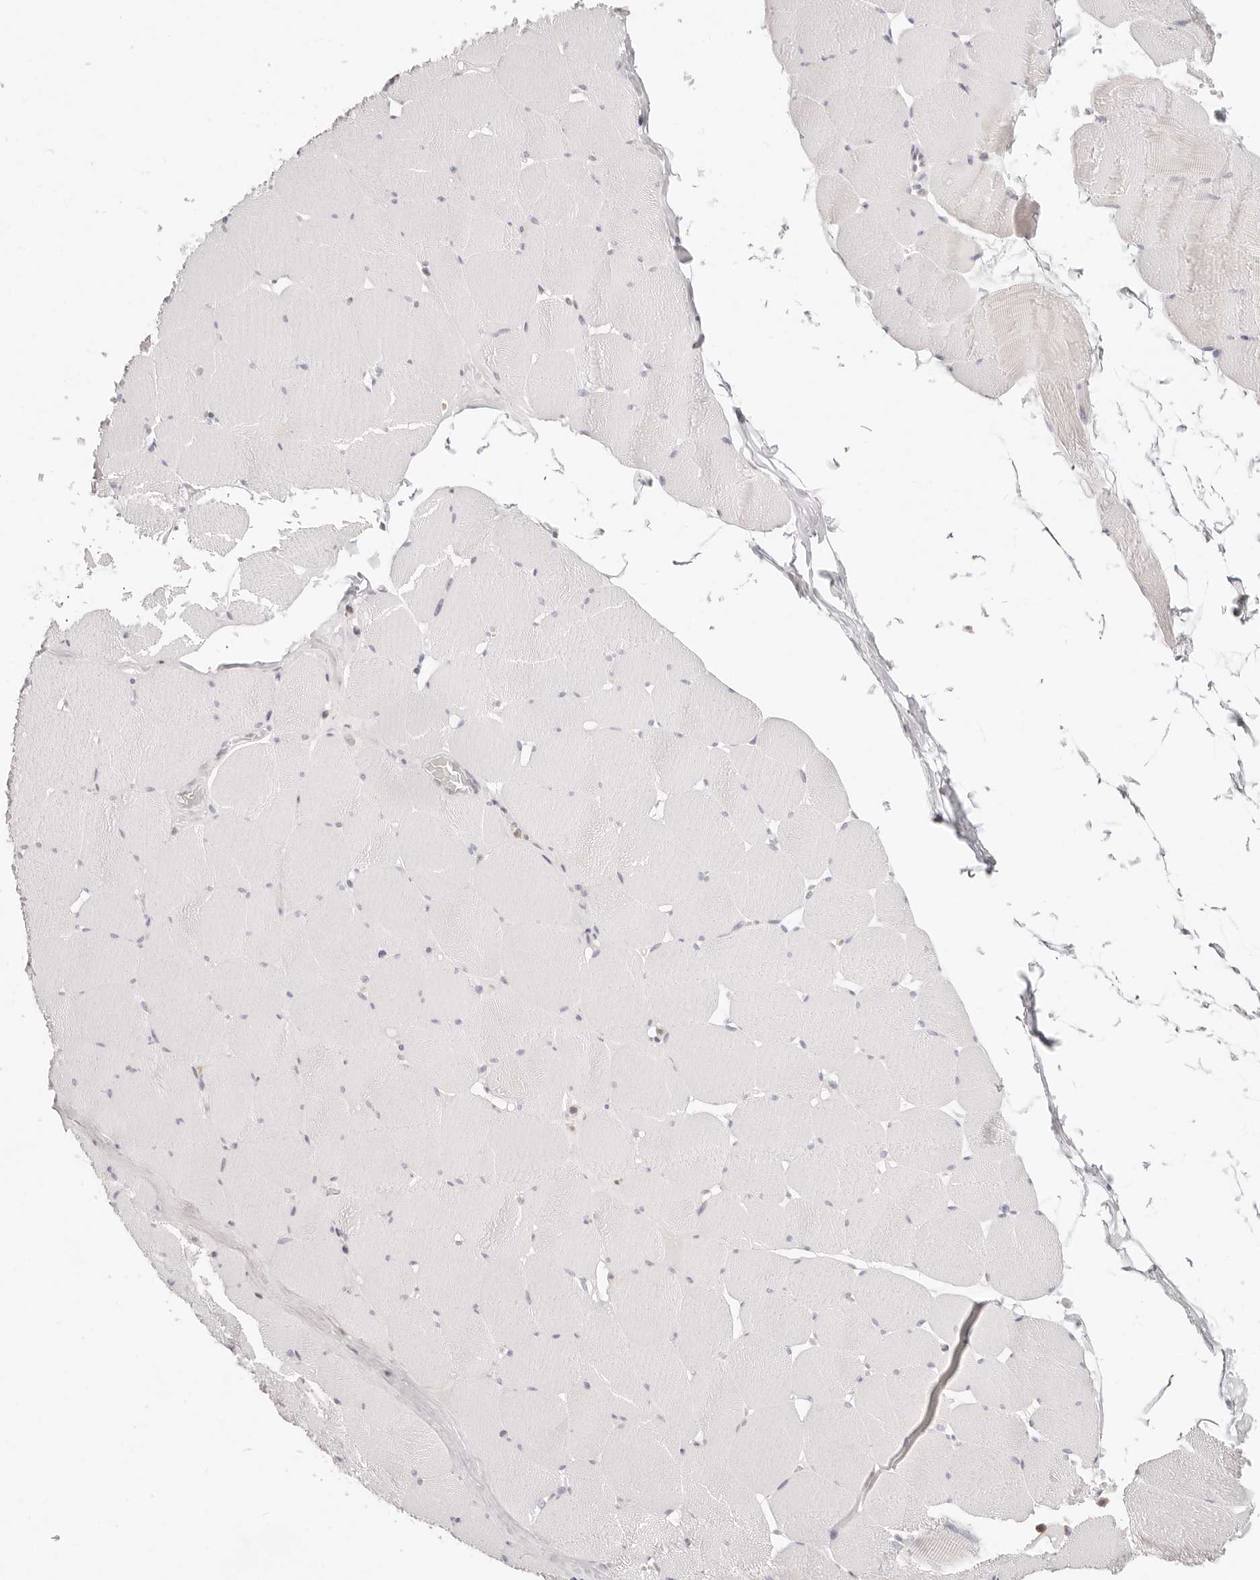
{"staining": {"intensity": "negative", "quantity": "none", "location": "none"}, "tissue": "skeletal muscle", "cell_type": "Myocytes", "image_type": "normal", "snomed": [{"axis": "morphology", "description": "Normal tissue, NOS"}, {"axis": "topography", "description": "Skeletal muscle"}], "caption": "DAB (3,3'-diaminobenzidine) immunohistochemical staining of unremarkable human skeletal muscle reveals no significant positivity in myocytes. (DAB immunohistochemistry with hematoxylin counter stain).", "gene": "ASCL1", "patient": {"sex": "male", "age": 62}}